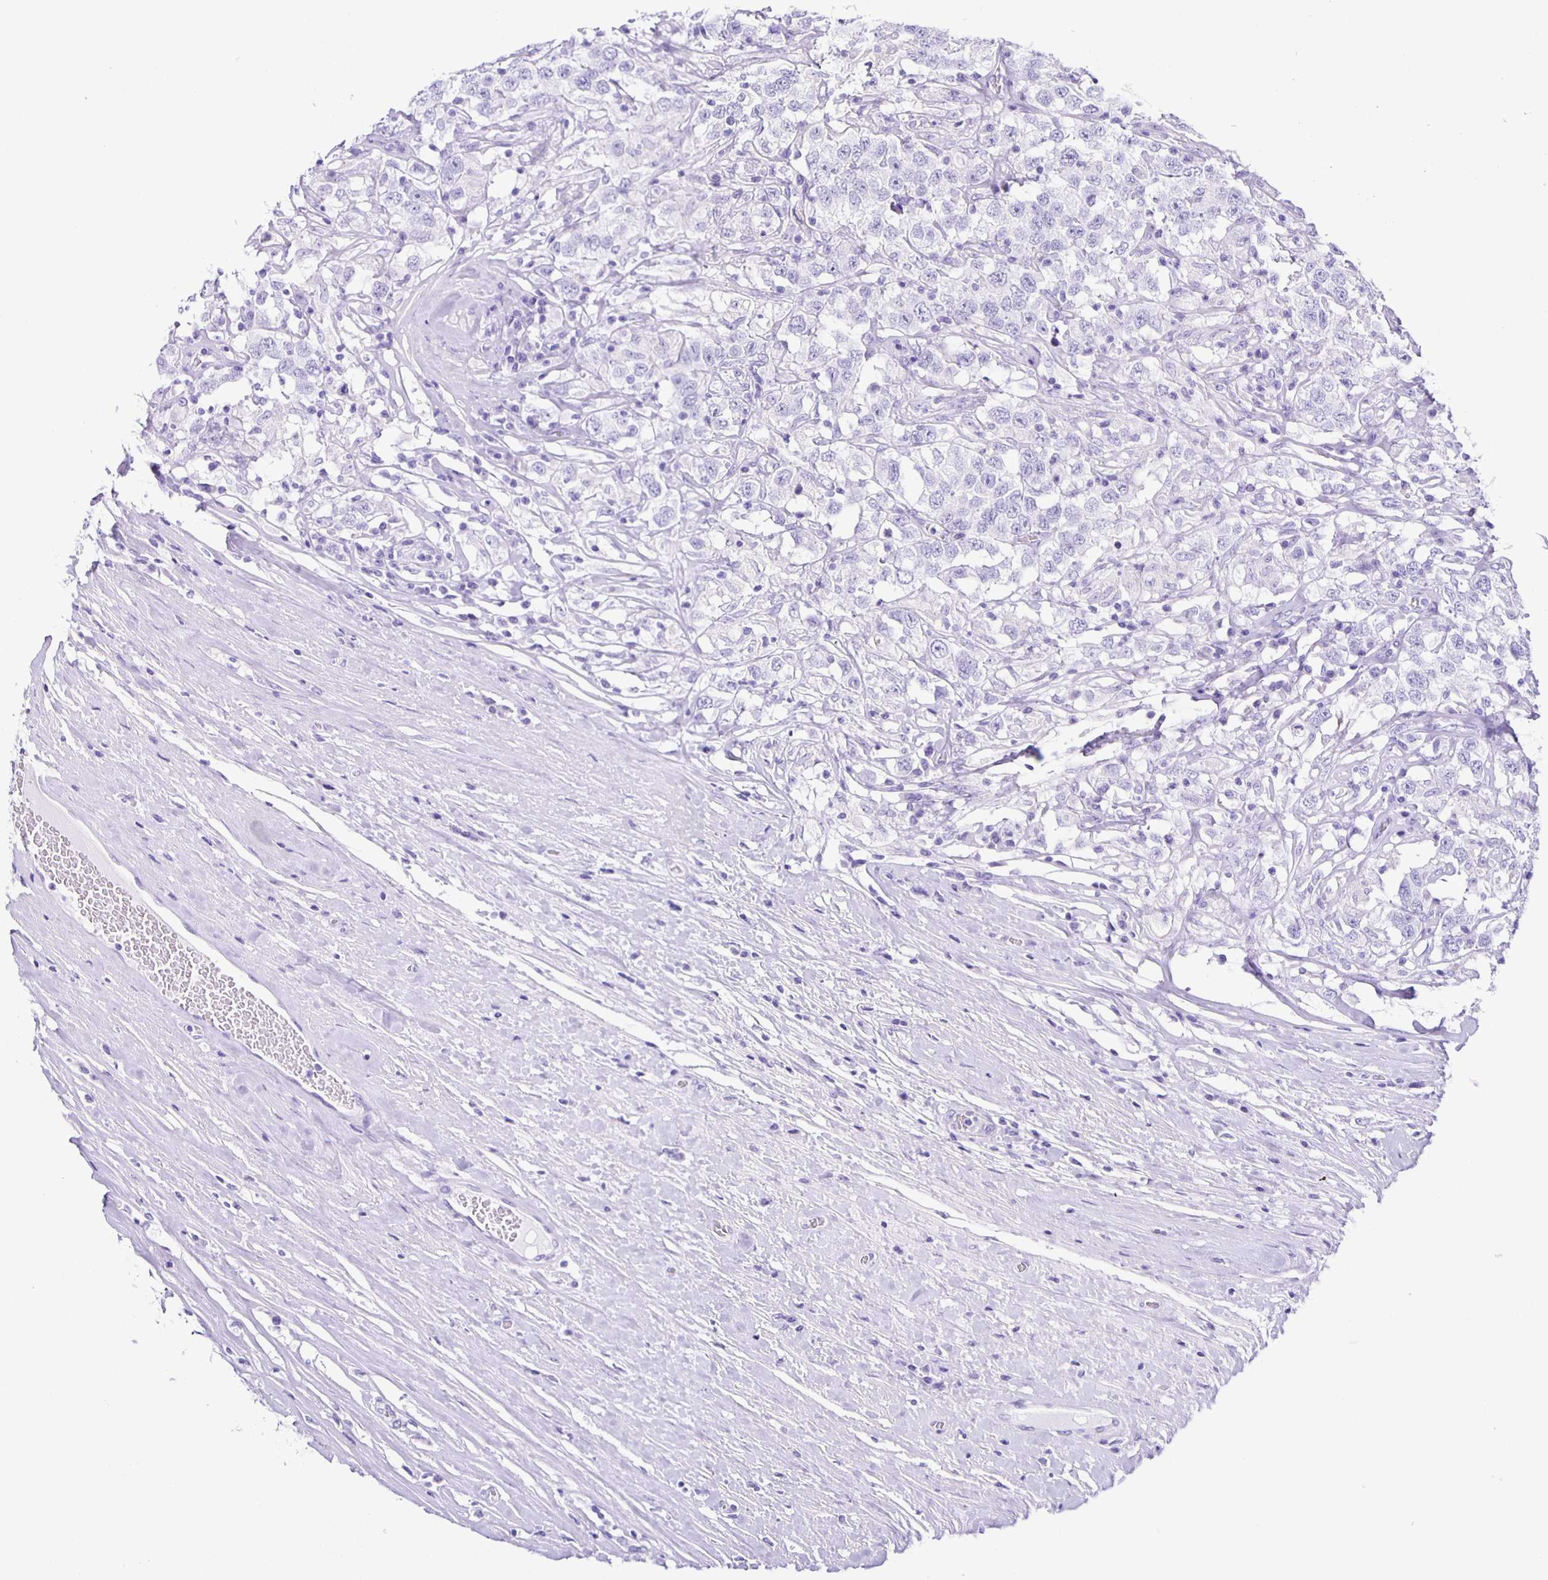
{"staining": {"intensity": "negative", "quantity": "none", "location": "none"}, "tissue": "testis cancer", "cell_type": "Tumor cells", "image_type": "cancer", "snomed": [{"axis": "morphology", "description": "Seminoma, NOS"}, {"axis": "topography", "description": "Testis"}], "caption": "Micrograph shows no protein expression in tumor cells of testis cancer (seminoma) tissue. The staining was performed using DAB to visualize the protein expression in brown, while the nuclei were stained in blue with hematoxylin (Magnification: 20x).", "gene": "AQP6", "patient": {"sex": "male", "age": 41}}